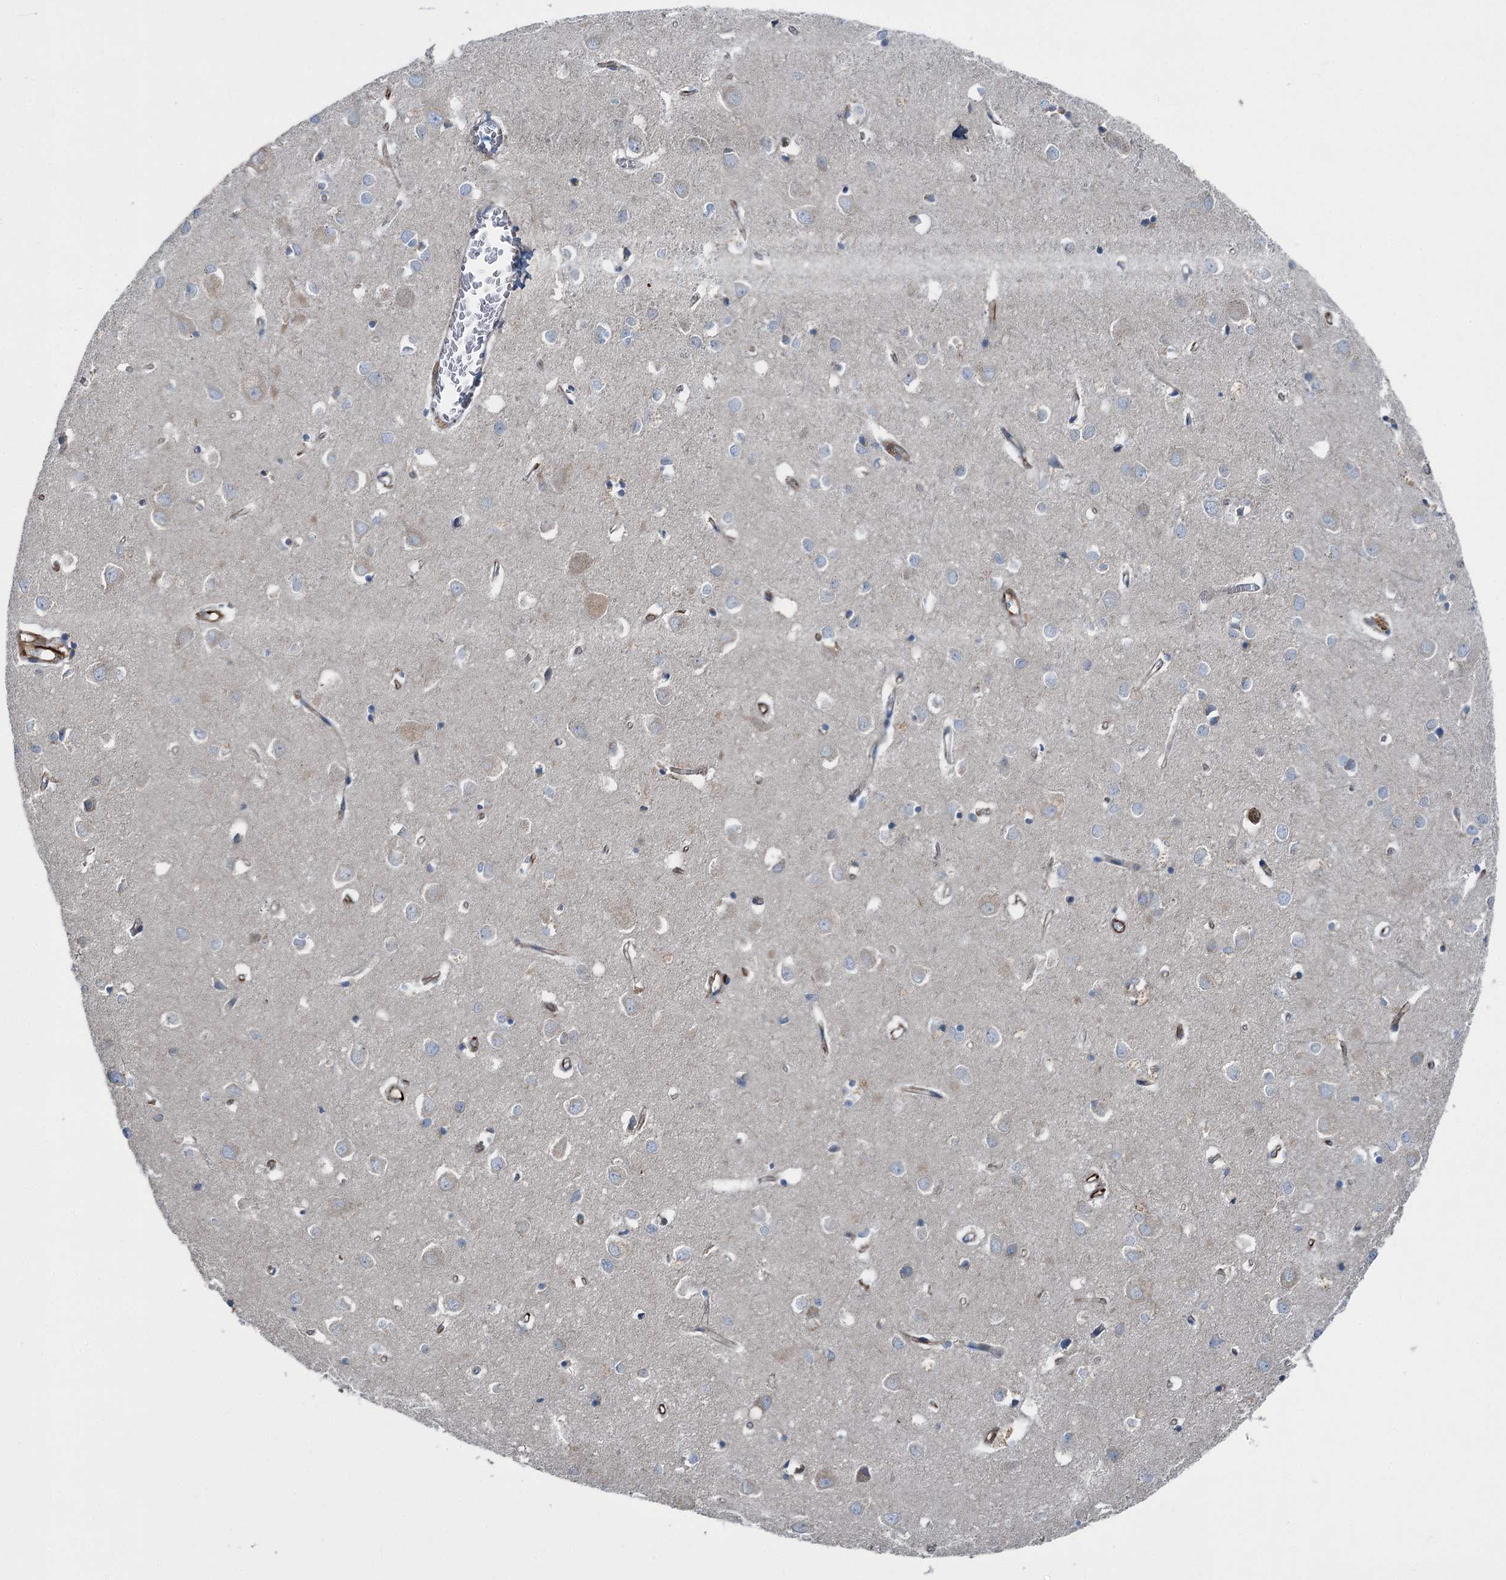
{"staining": {"intensity": "moderate", "quantity": ">75%", "location": "cytoplasmic/membranous"}, "tissue": "cerebral cortex", "cell_type": "Endothelial cells", "image_type": "normal", "snomed": [{"axis": "morphology", "description": "Normal tissue, NOS"}, {"axis": "topography", "description": "Cerebral cortex"}], "caption": "This image displays benign cerebral cortex stained with immunohistochemistry (IHC) to label a protein in brown. The cytoplasmic/membranous of endothelial cells show moderate positivity for the protein. Nuclei are counter-stained blue.", "gene": "AXL", "patient": {"sex": "female", "age": 64}}